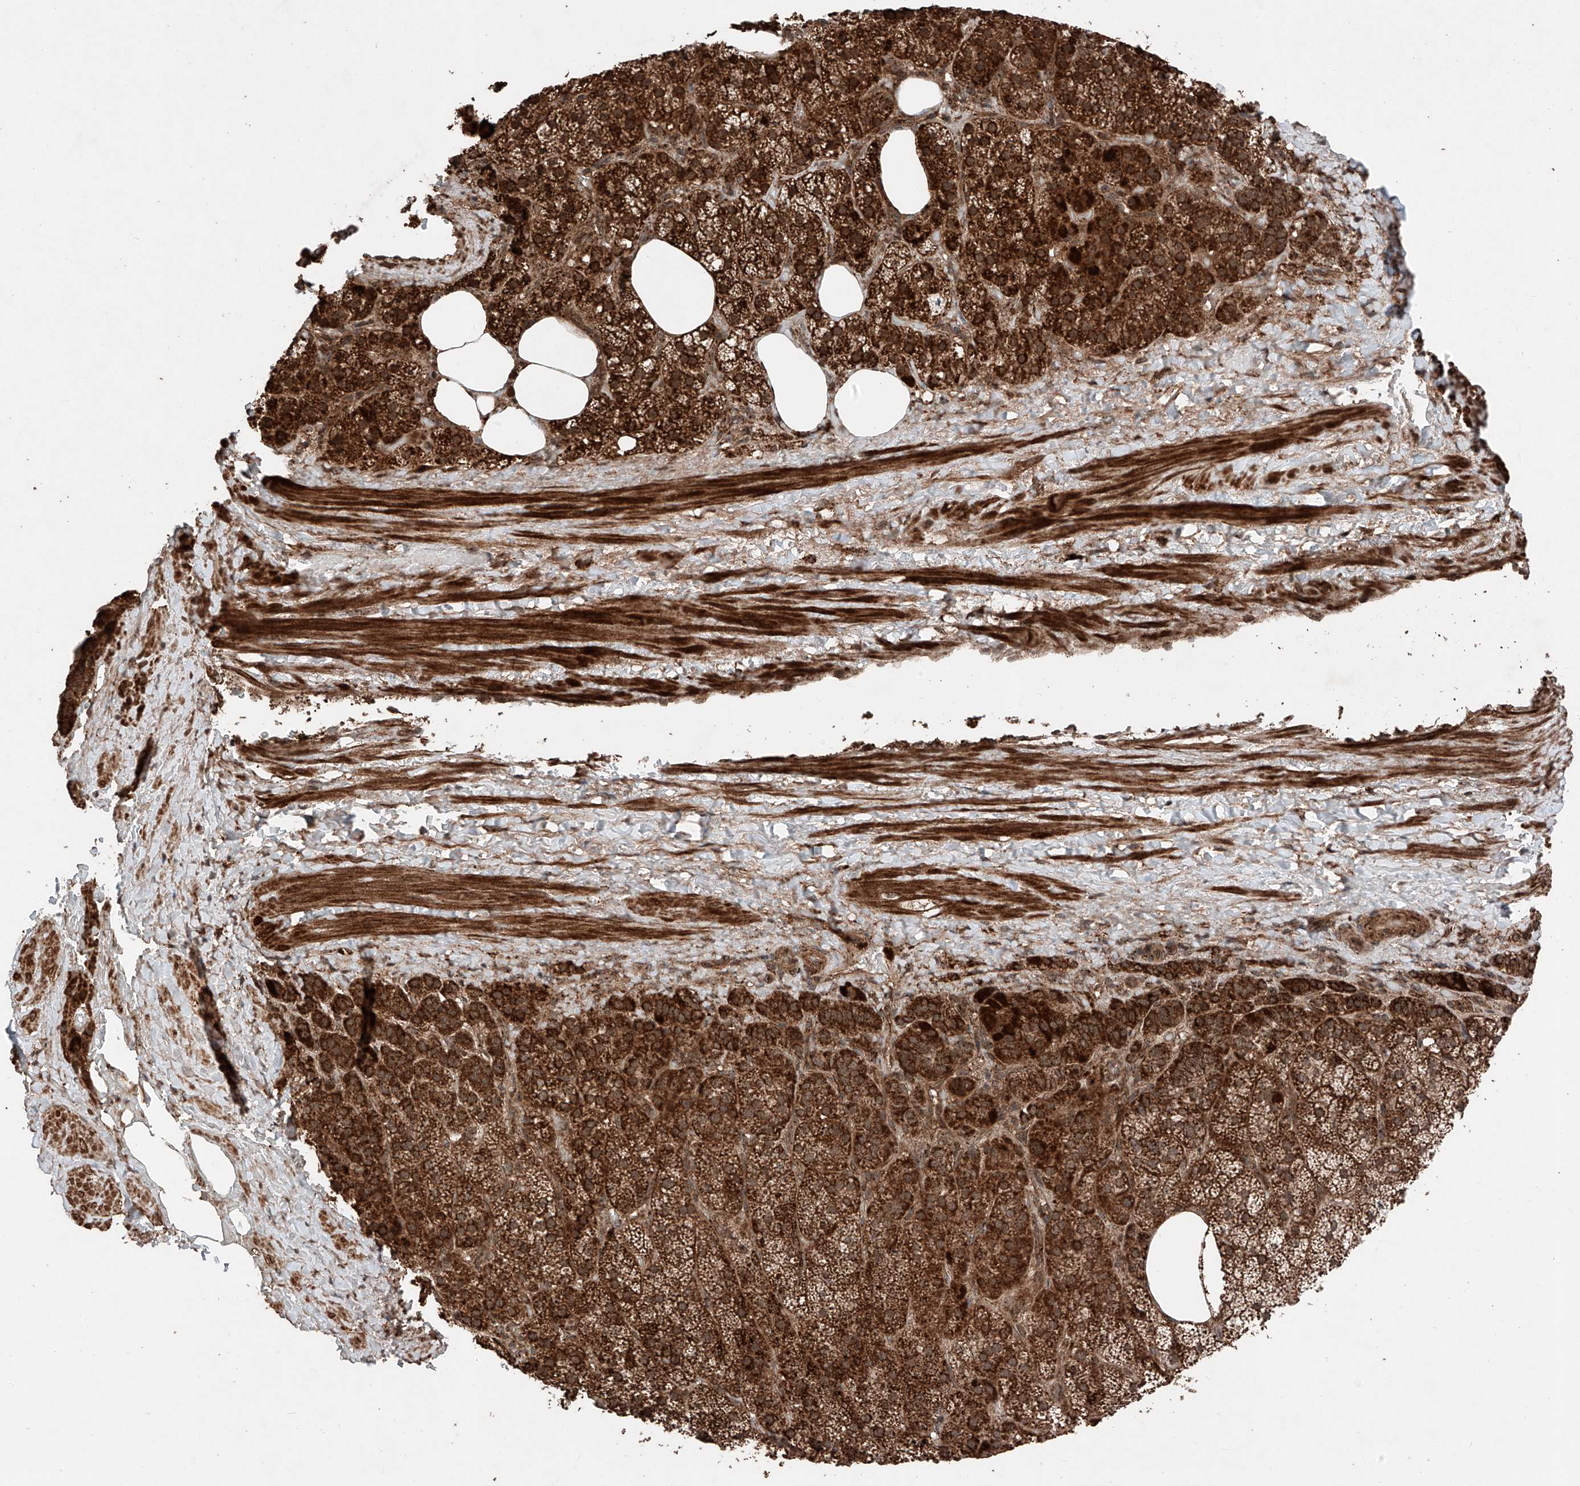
{"staining": {"intensity": "strong", "quantity": ">75%", "location": "cytoplasmic/membranous"}, "tissue": "adrenal gland", "cell_type": "Glandular cells", "image_type": "normal", "snomed": [{"axis": "morphology", "description": "Normal tissue, NOS"}, {"axis": "topography", "description": "Adrenal gland"}], "caption": "Glandular cells demonstrate strong cytoplasmic/membranous staining in about >75% of cells in unremarkable adrenal gland.", "gene": "ZSCAN29", "patient": {"sex": "female", "age": 59}}